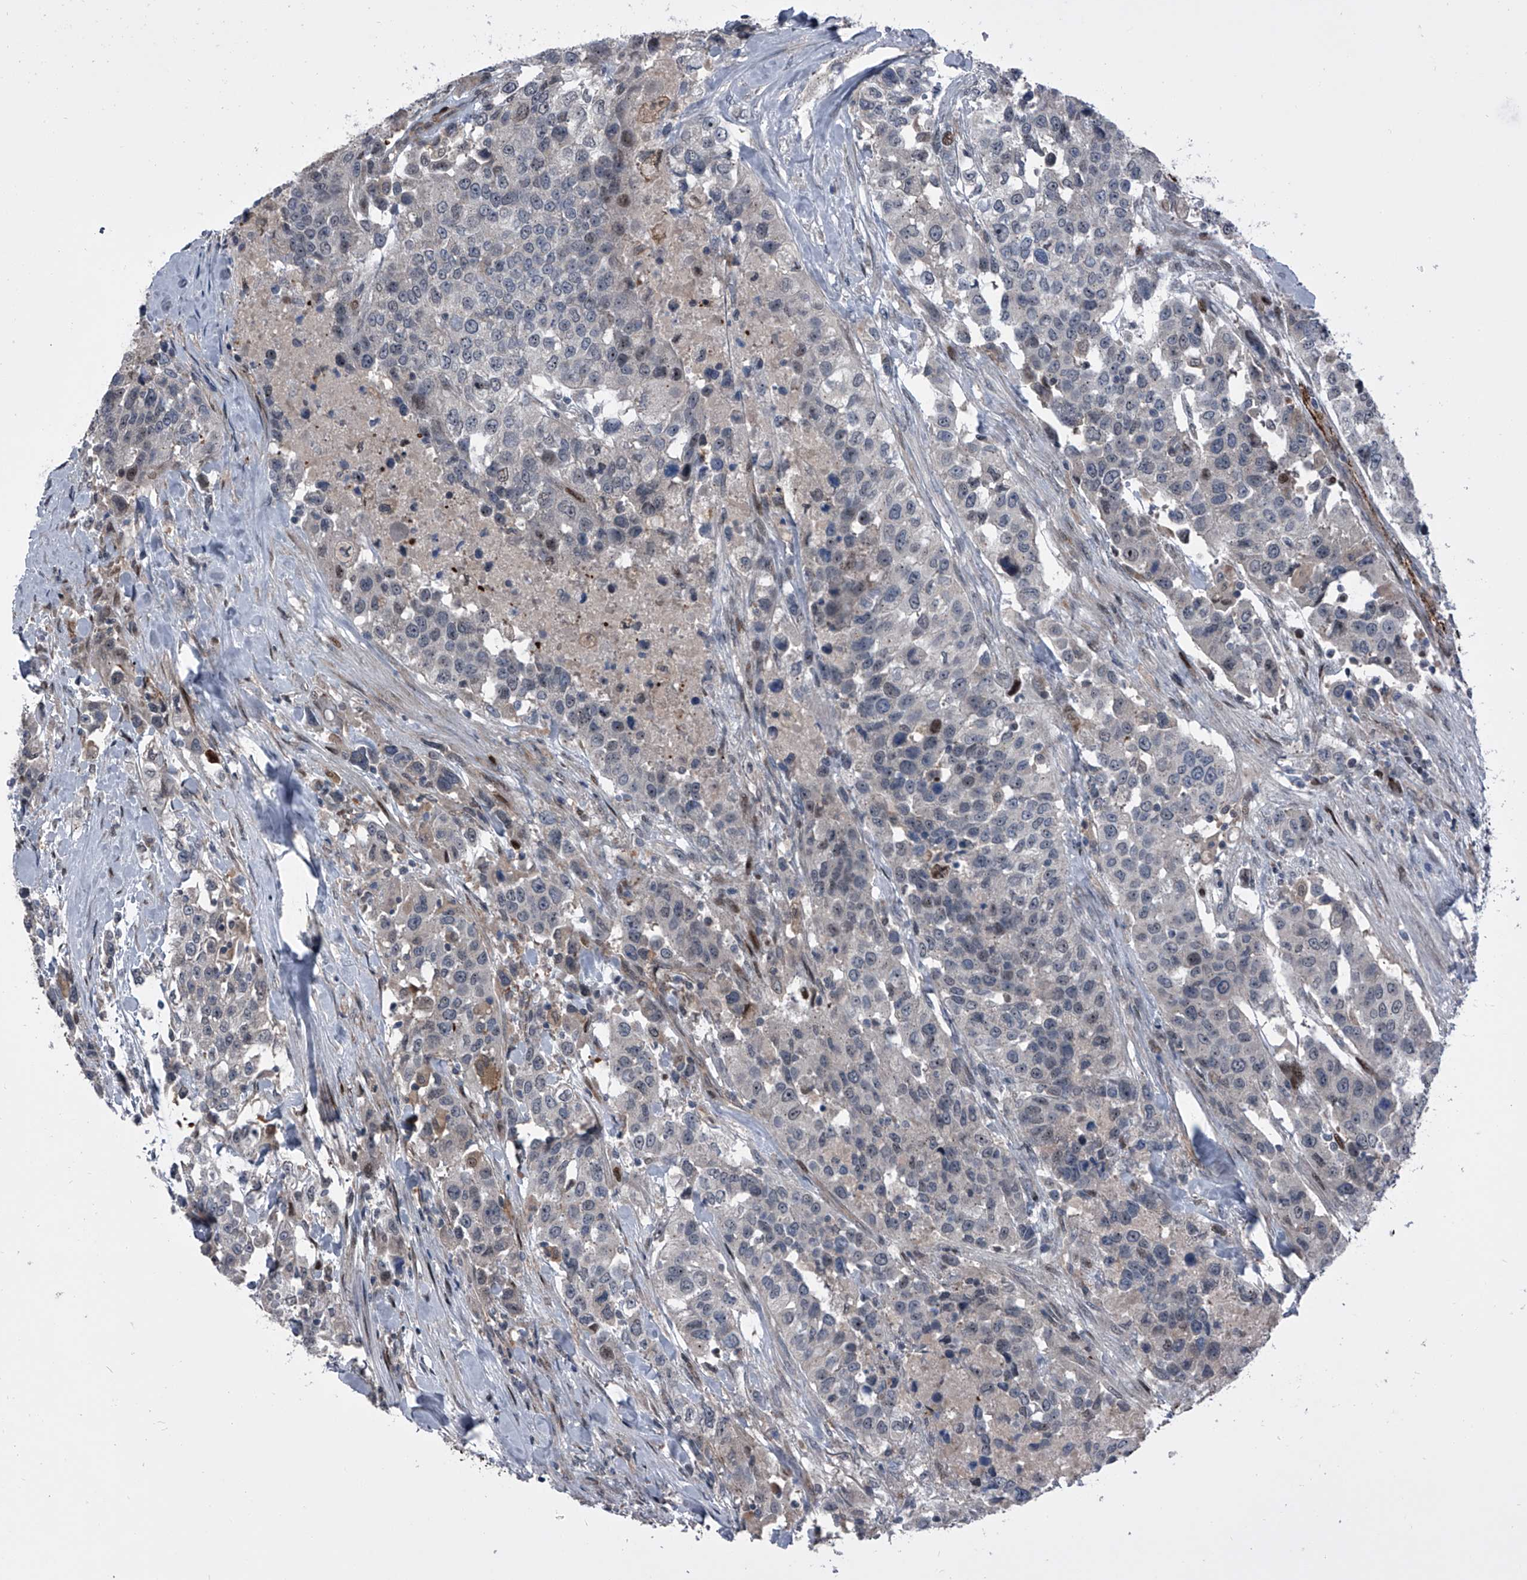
{"staining": {"intensity": "negative", "quantity": "none", "location": "none"}, "tissue": "urothelial cancer", "cell_type": "Tumor cells", "image_type": "cancer", "snomed": [{"axis": "morphology", "description": "Urothelial carcinoma, High grade"}, {"axis": "topography", "description": "Urinary bladder"}], "caption": "Tumor cells show no significant protein expression in high-grade urothelial carcinoma.", "gene": "ELK4", "patient": {"sex": "female", "age": 80}}